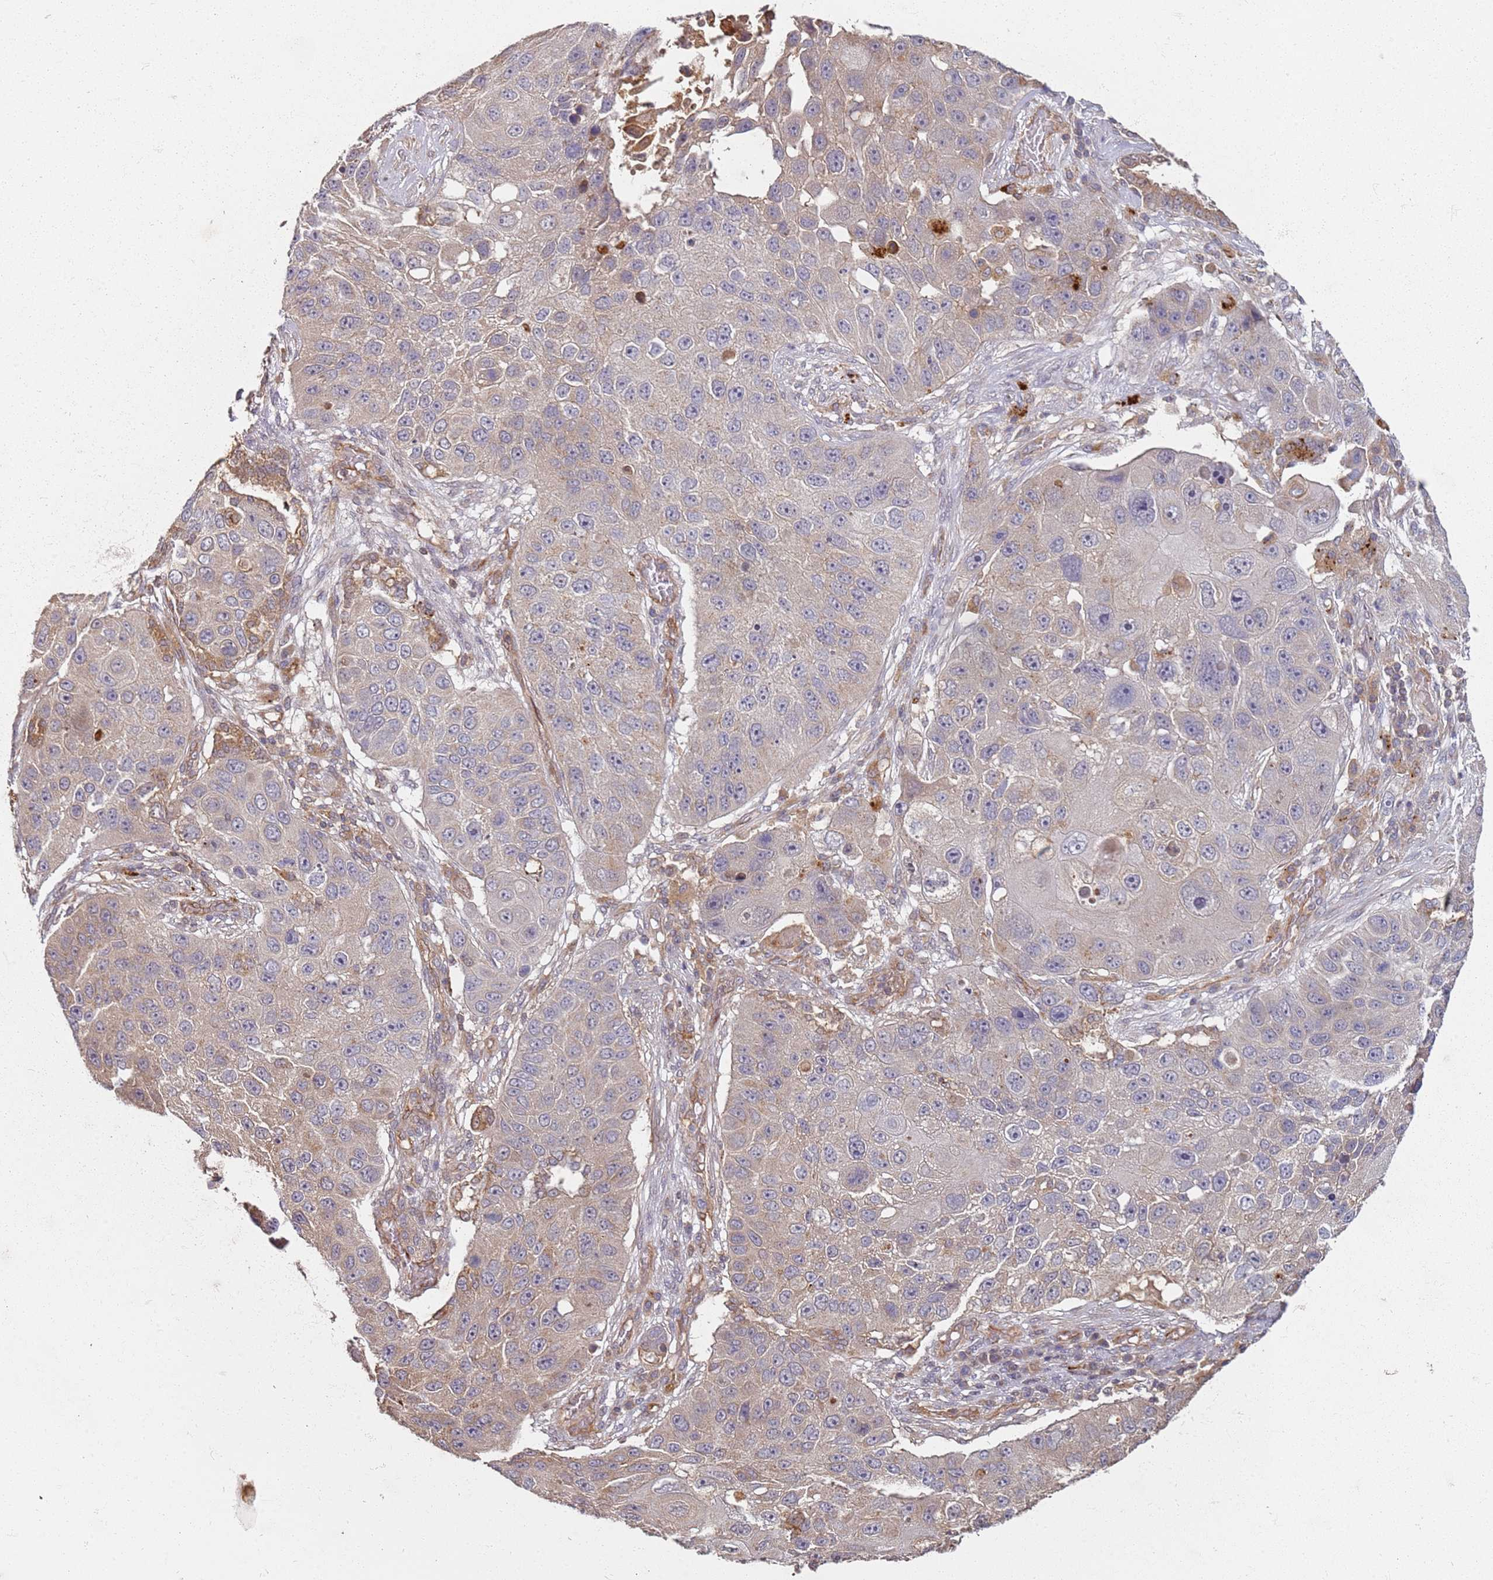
{"staining": {"intensity": "weak", "quantity": "25%-75%", "location": "cytoplasmic/membranous"}, "tissue": "lung cancer", "cell_type": "Tumor cells", "image_type": "cancer", "snomed": [{"axis": "morphology", "description": "Squamous cell carcinoma, NOS"}, {"axis": "topography", "description": "Lung"}], "caption": "High-magnification brightfield microscopy of lung cancer stained with DAB (brown) and counterstained with hematoxylin (blue). tumor cells exhibit weak cytoplasmic/membranous staining is identified in about25%-75% of cells.", "gene": "SCGB2B2", "patient": {"sex": "male", "age": 61}}